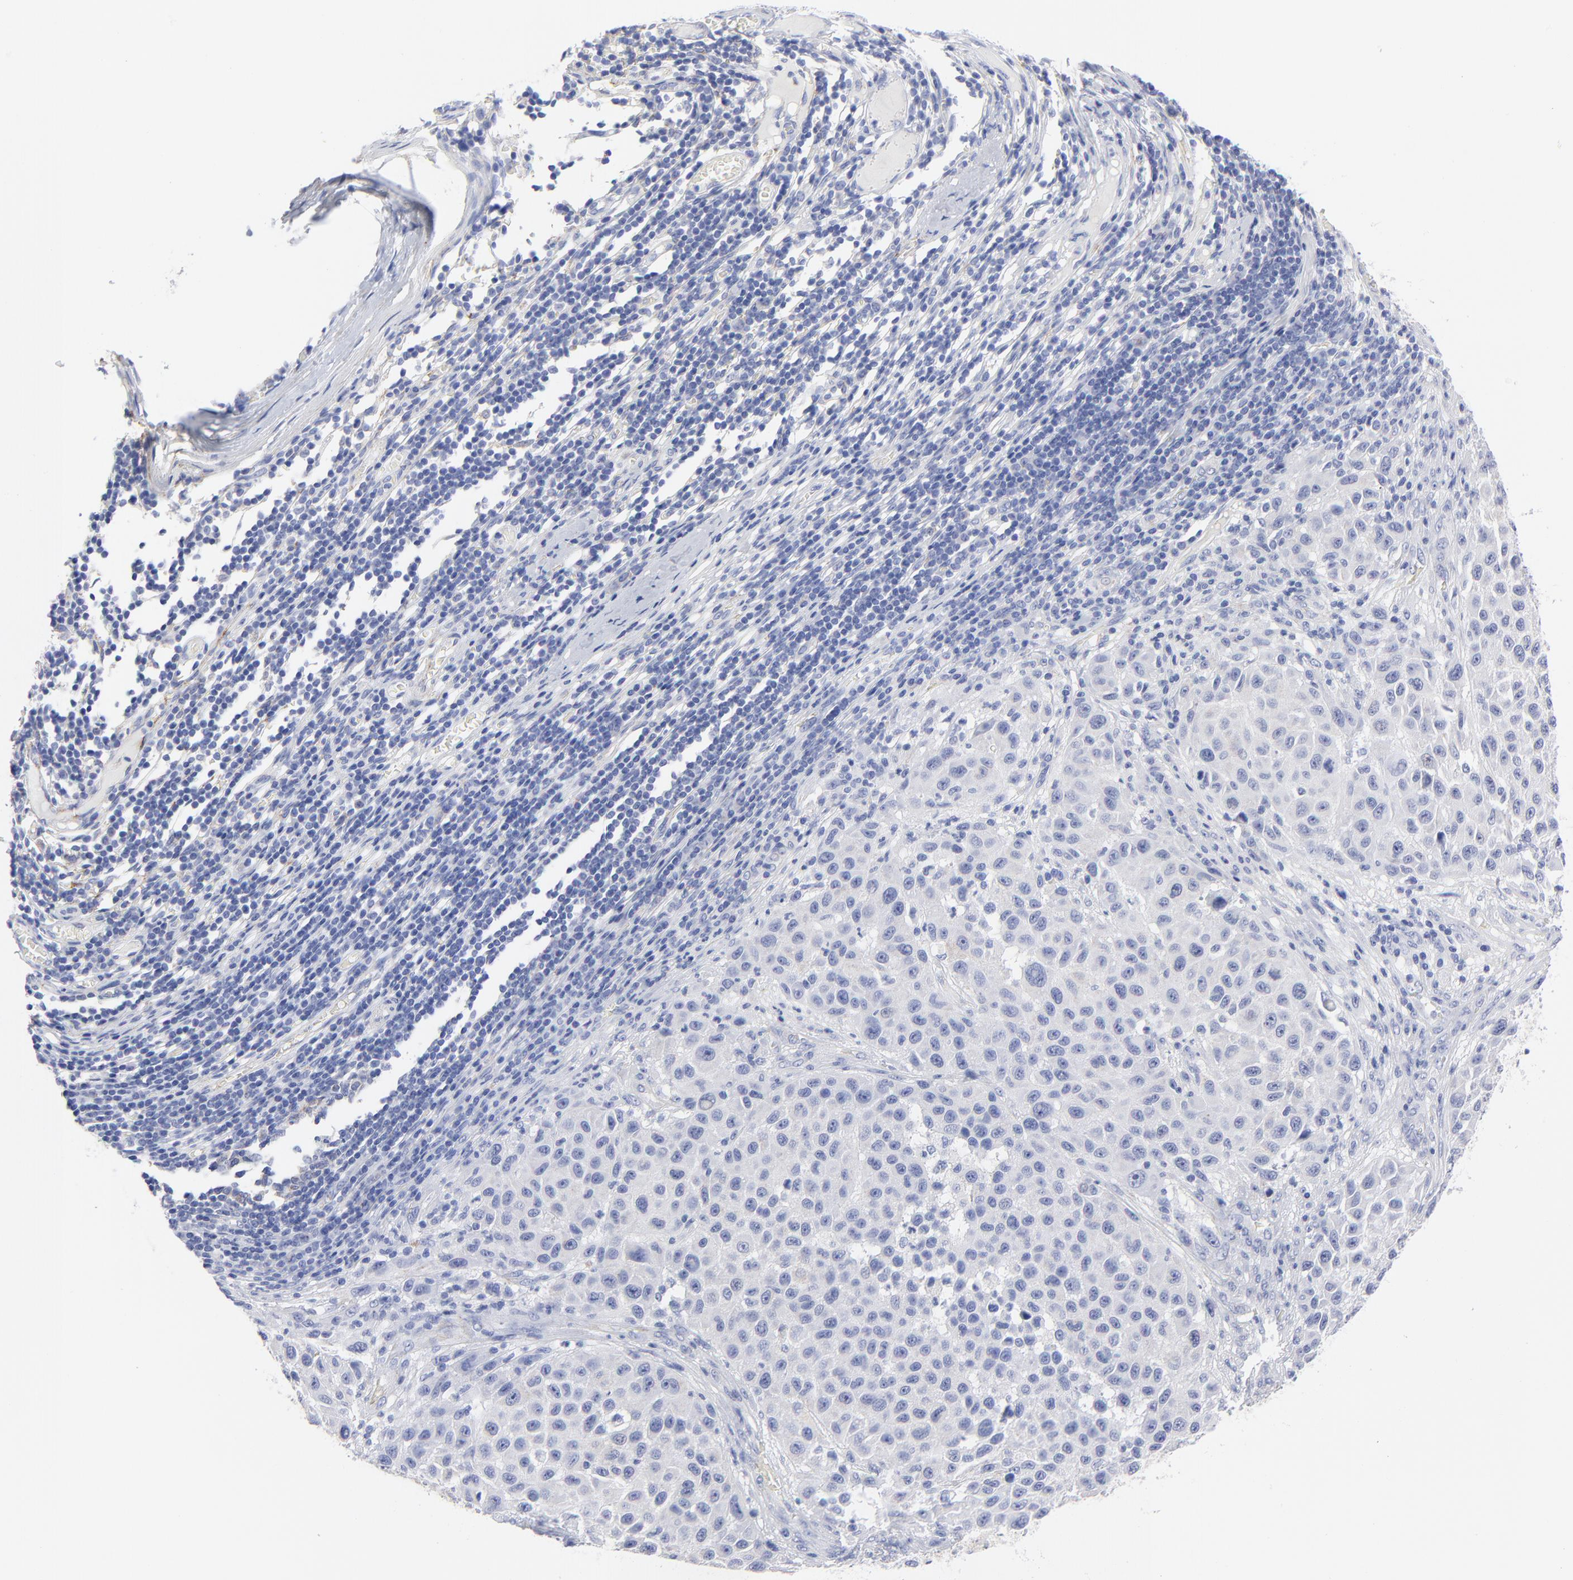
{"staining": {"intensity": "negative", "quantity": "none", "location": "none"}, "tissue": "melanoma", "cell_type": "Tumor cells", "image_type": "cancer", "snomed": [{"axis": "morphology", "description": "Malignant melanoma, Metastatic site"}, {"axis": "topography", "description": "Lymph node"}], "caption": "High power microscopy histopathology image of an IHC micrograph of malignant melanoma (metastatic site), revealing no significant positivity in tumor cells. (Stains: DAB (3,3'-diaminobenzidine) immunohistochemistry (IHC) with hematoxylin counter stain, Microscopy: brightfield microscopy at high magnification).", "gene": "CNTN3", "patient": {"sex": "male", "age": 61}}